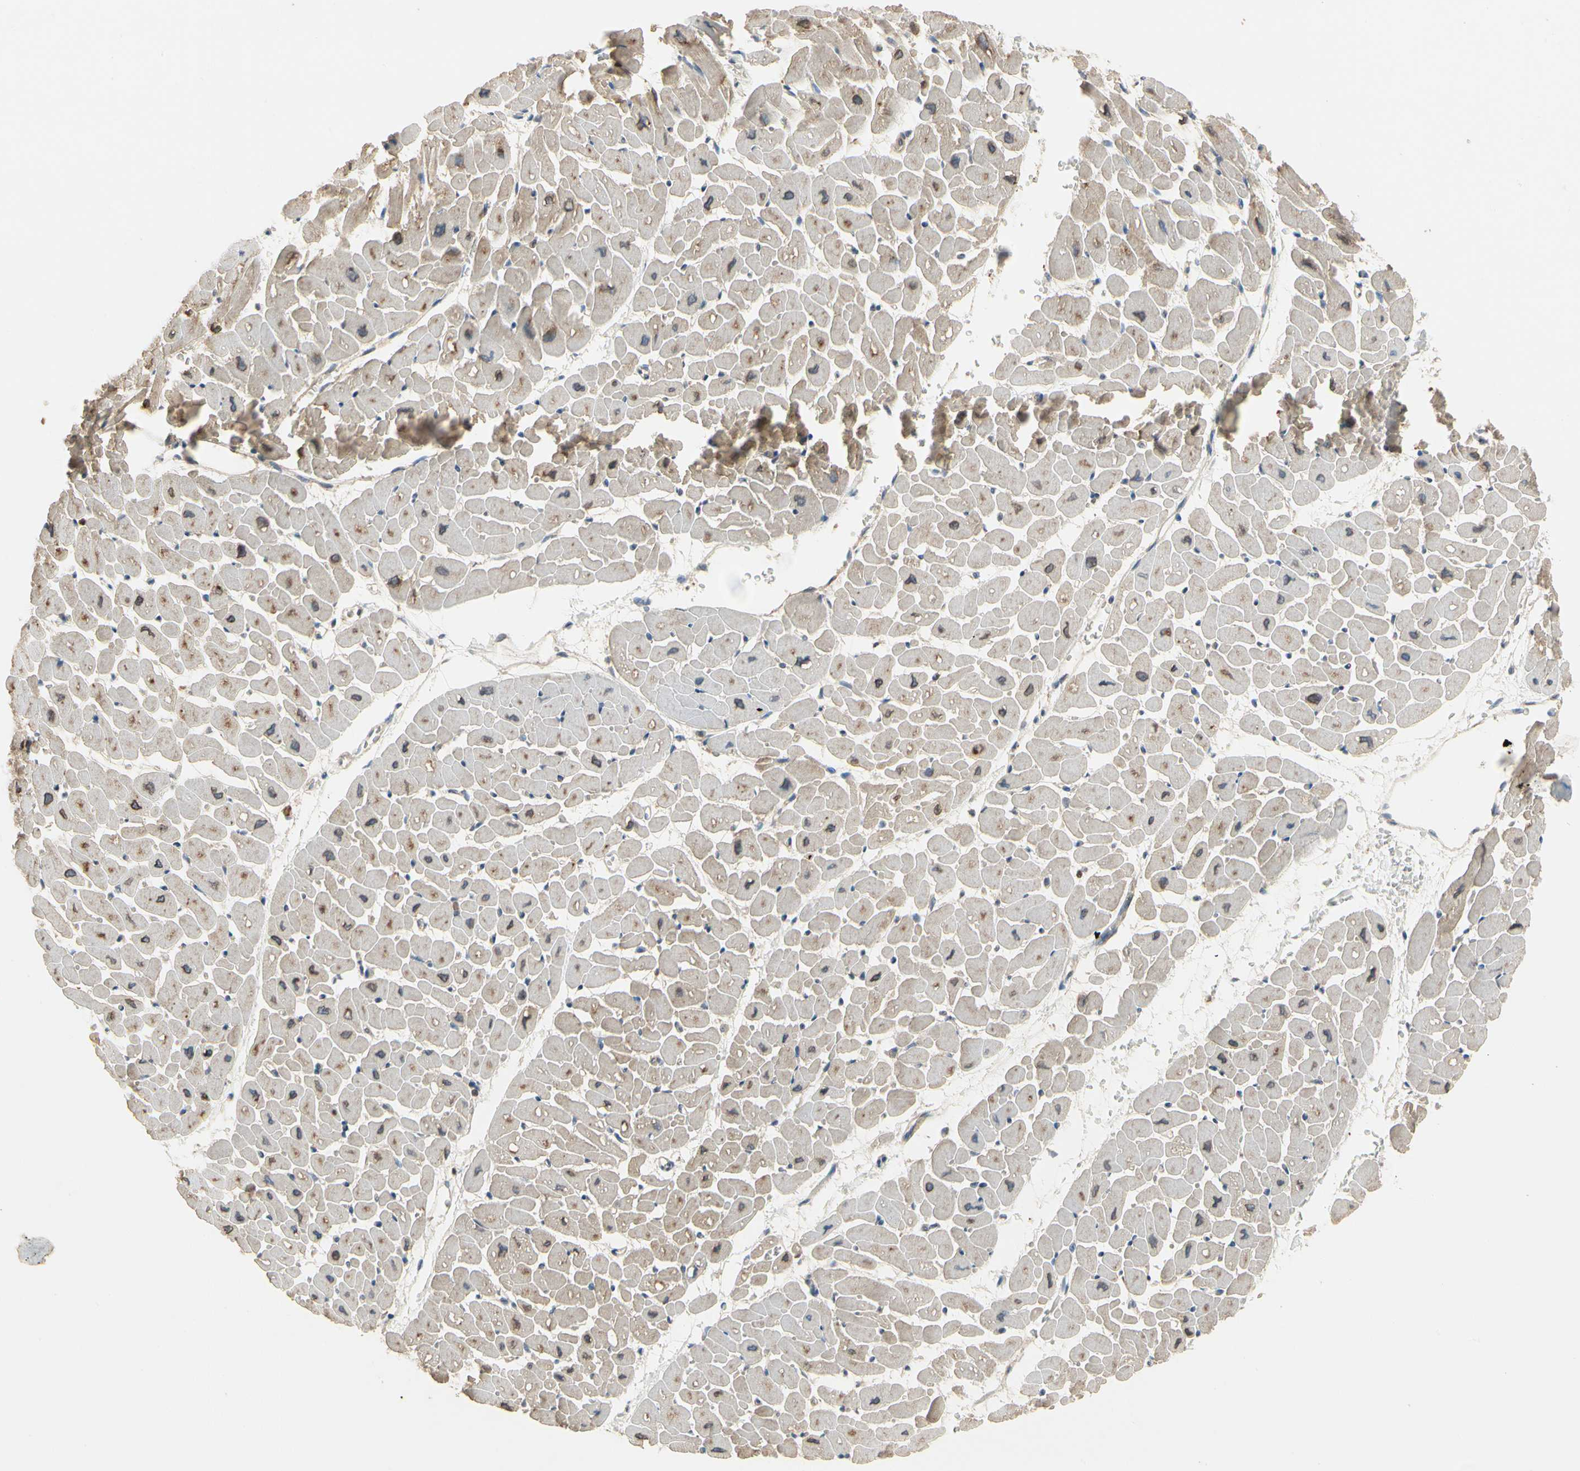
{"staining": {"intensity": "moderate", "quantity": "25%-75%", "location": "cytoplasmic/membranous"}, "tissue": "heart muscle", "cell_type": "Cardiomyocytes", "image_type": "normal", "snomed": [{"axis": "morphology", "description": "Normal tissue, NOS"}, {"axis": "topography", "description": "Heart"}], "caption": "Normal heart muscle displays moderate cytoplasmic/membranous expression in about 25%-75% of cardiomyocytes.", "gene": "CGREF1", "patient": {"sex": "male", "age": 45}}